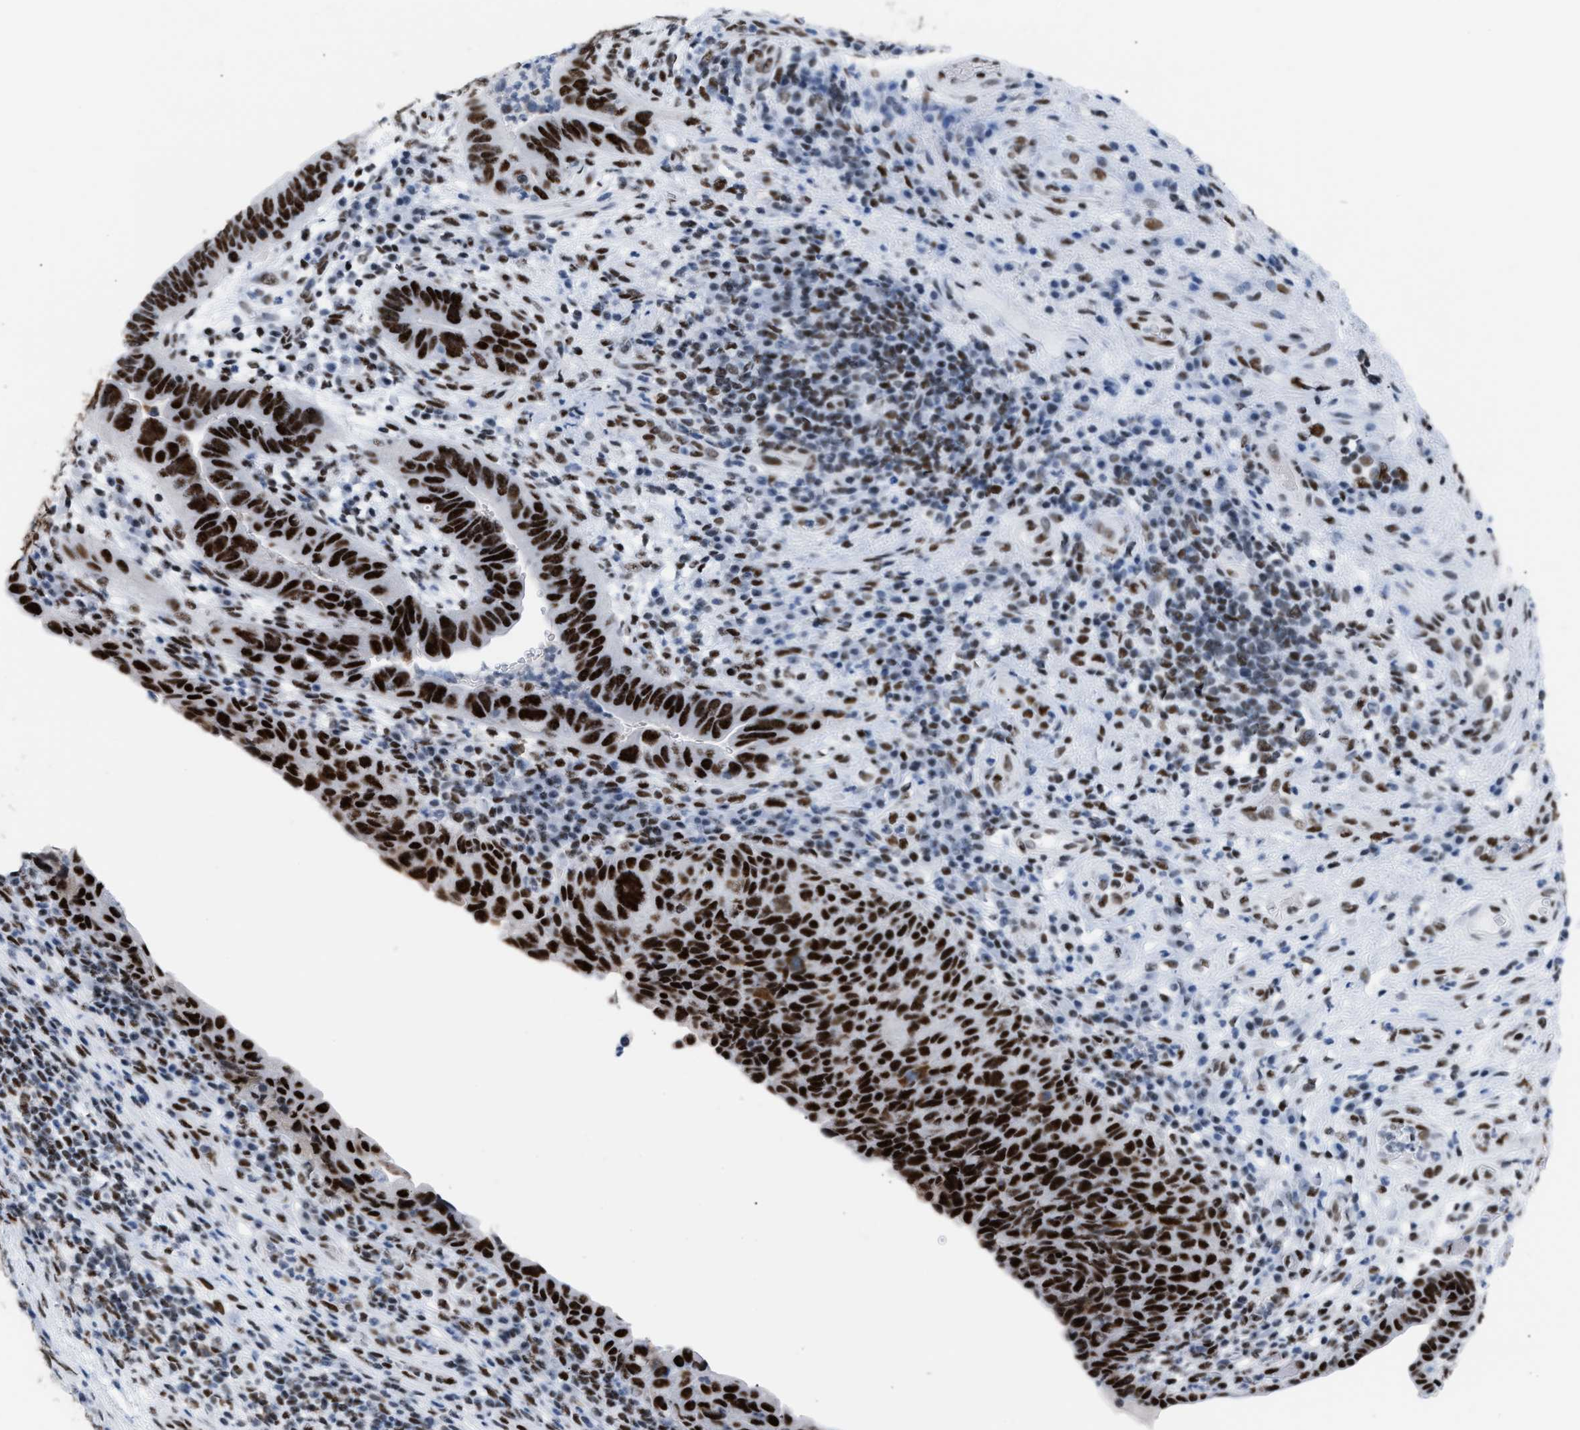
{"staining": {"intensity": "strong", "quantity": ">75%", "location": "nuclear"}, "tissue": "urothelial cancer", "cell_type": "Tumor cells", "image_type": "cancer", "snomed": [{"axis": "morphology", "description": "Urothelial carcinoma, High grade"}, {"axis": "topography", "description": "Urinary bladder"}], "caption": "Protein analysis of urothelial cancer tissue demonstrates strong nuclear positivity in about >75% of tumor cells.", "gene": "CCAR2", "patient": {"sex": "female", "age": 82}}